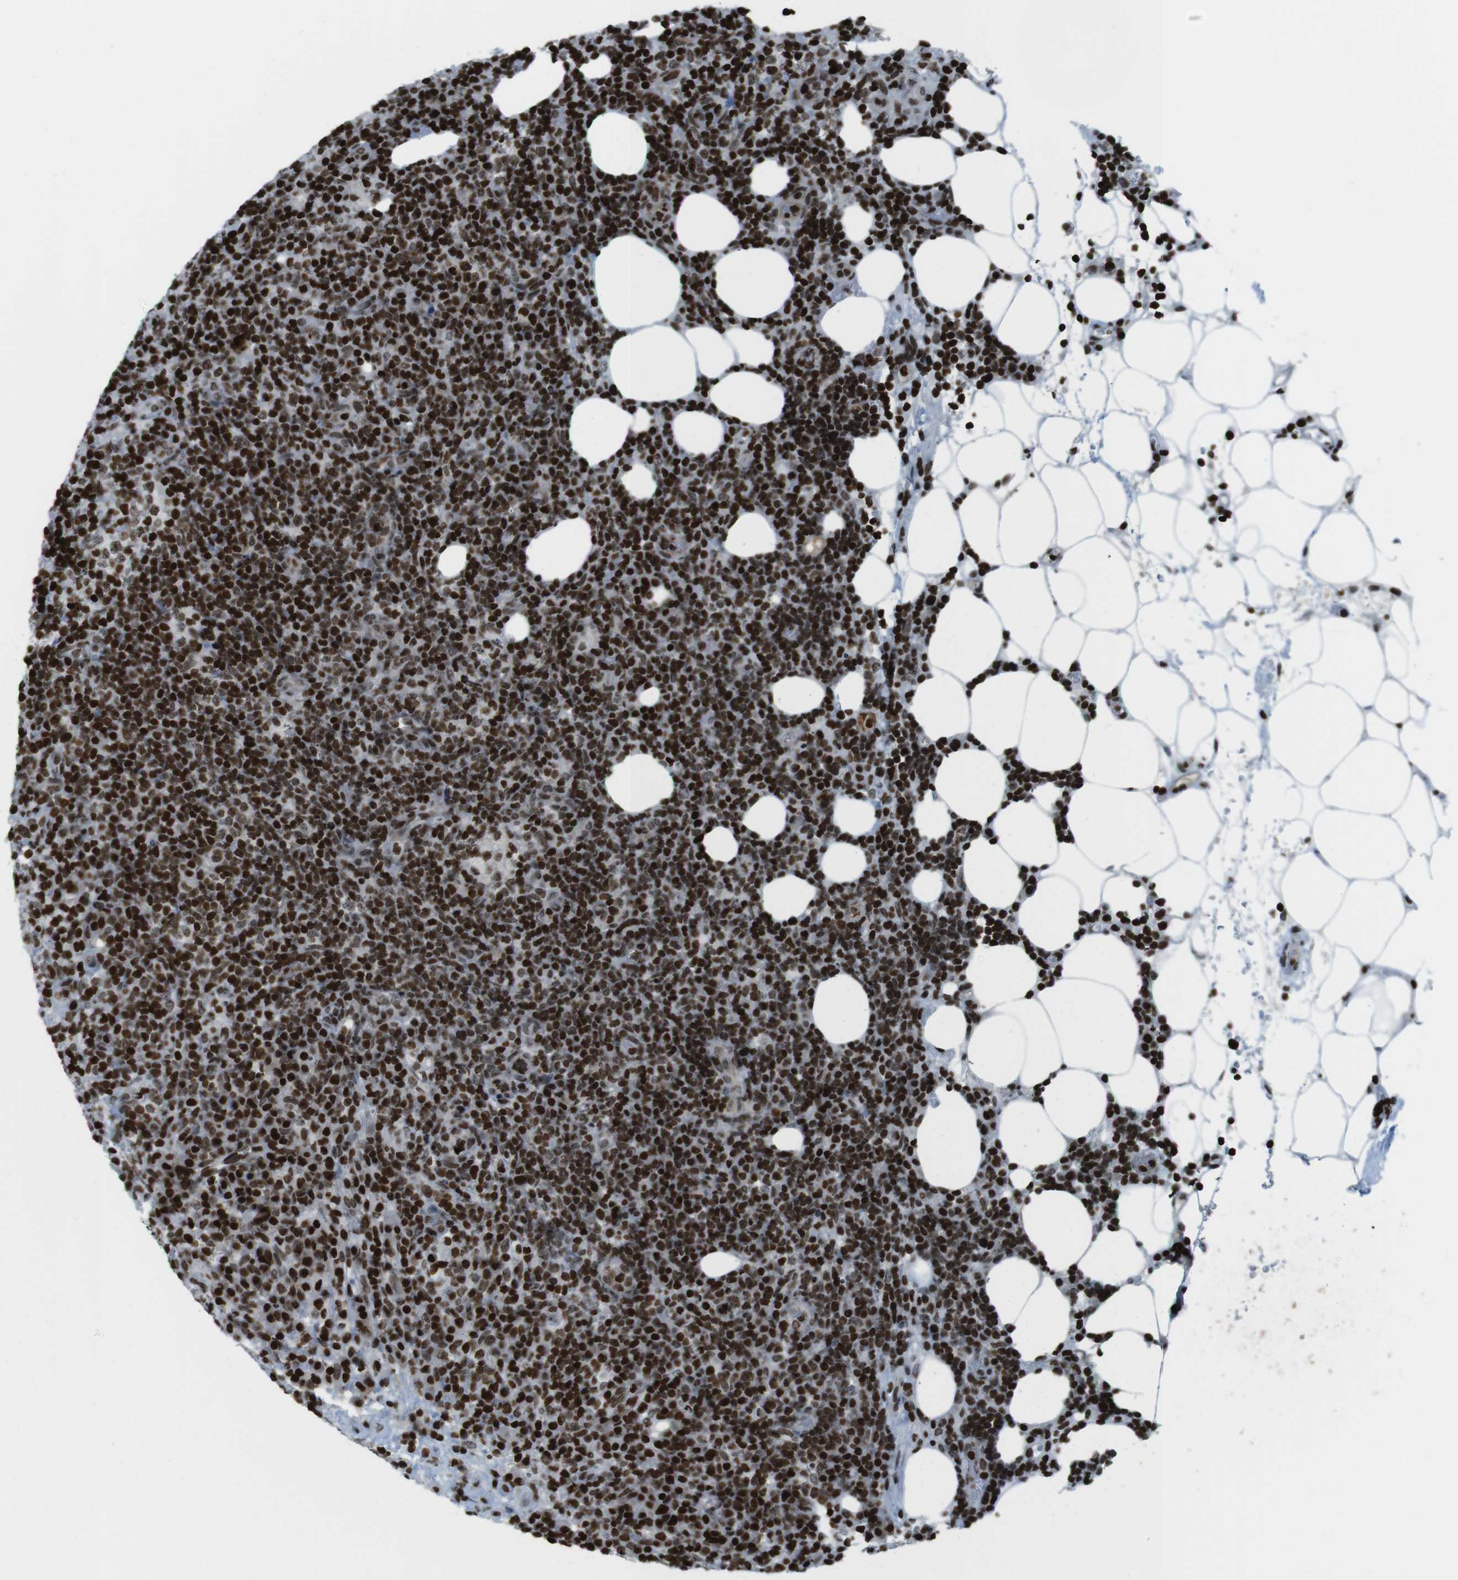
{"staining": {"intensity": "strong", "quantity": ">75%", "location": "nuclear"}, "tissue": "lymphoma", "cell_type": "Tumor cells", "image_type": "cancer", "snomed": [{"axis": "morphology", "description": "Malignant lymphoma, non-Hodgkin's type, High grade"}, {"axis": "topography", "description": "Lymph node"}], "caption": "Lymphoma stained with IHC demonstrates strong nuclear positivity in approximately >75% of tumor cells.", "gene": "H2AC8", "patient": {"sex": "female", "age": 76}}